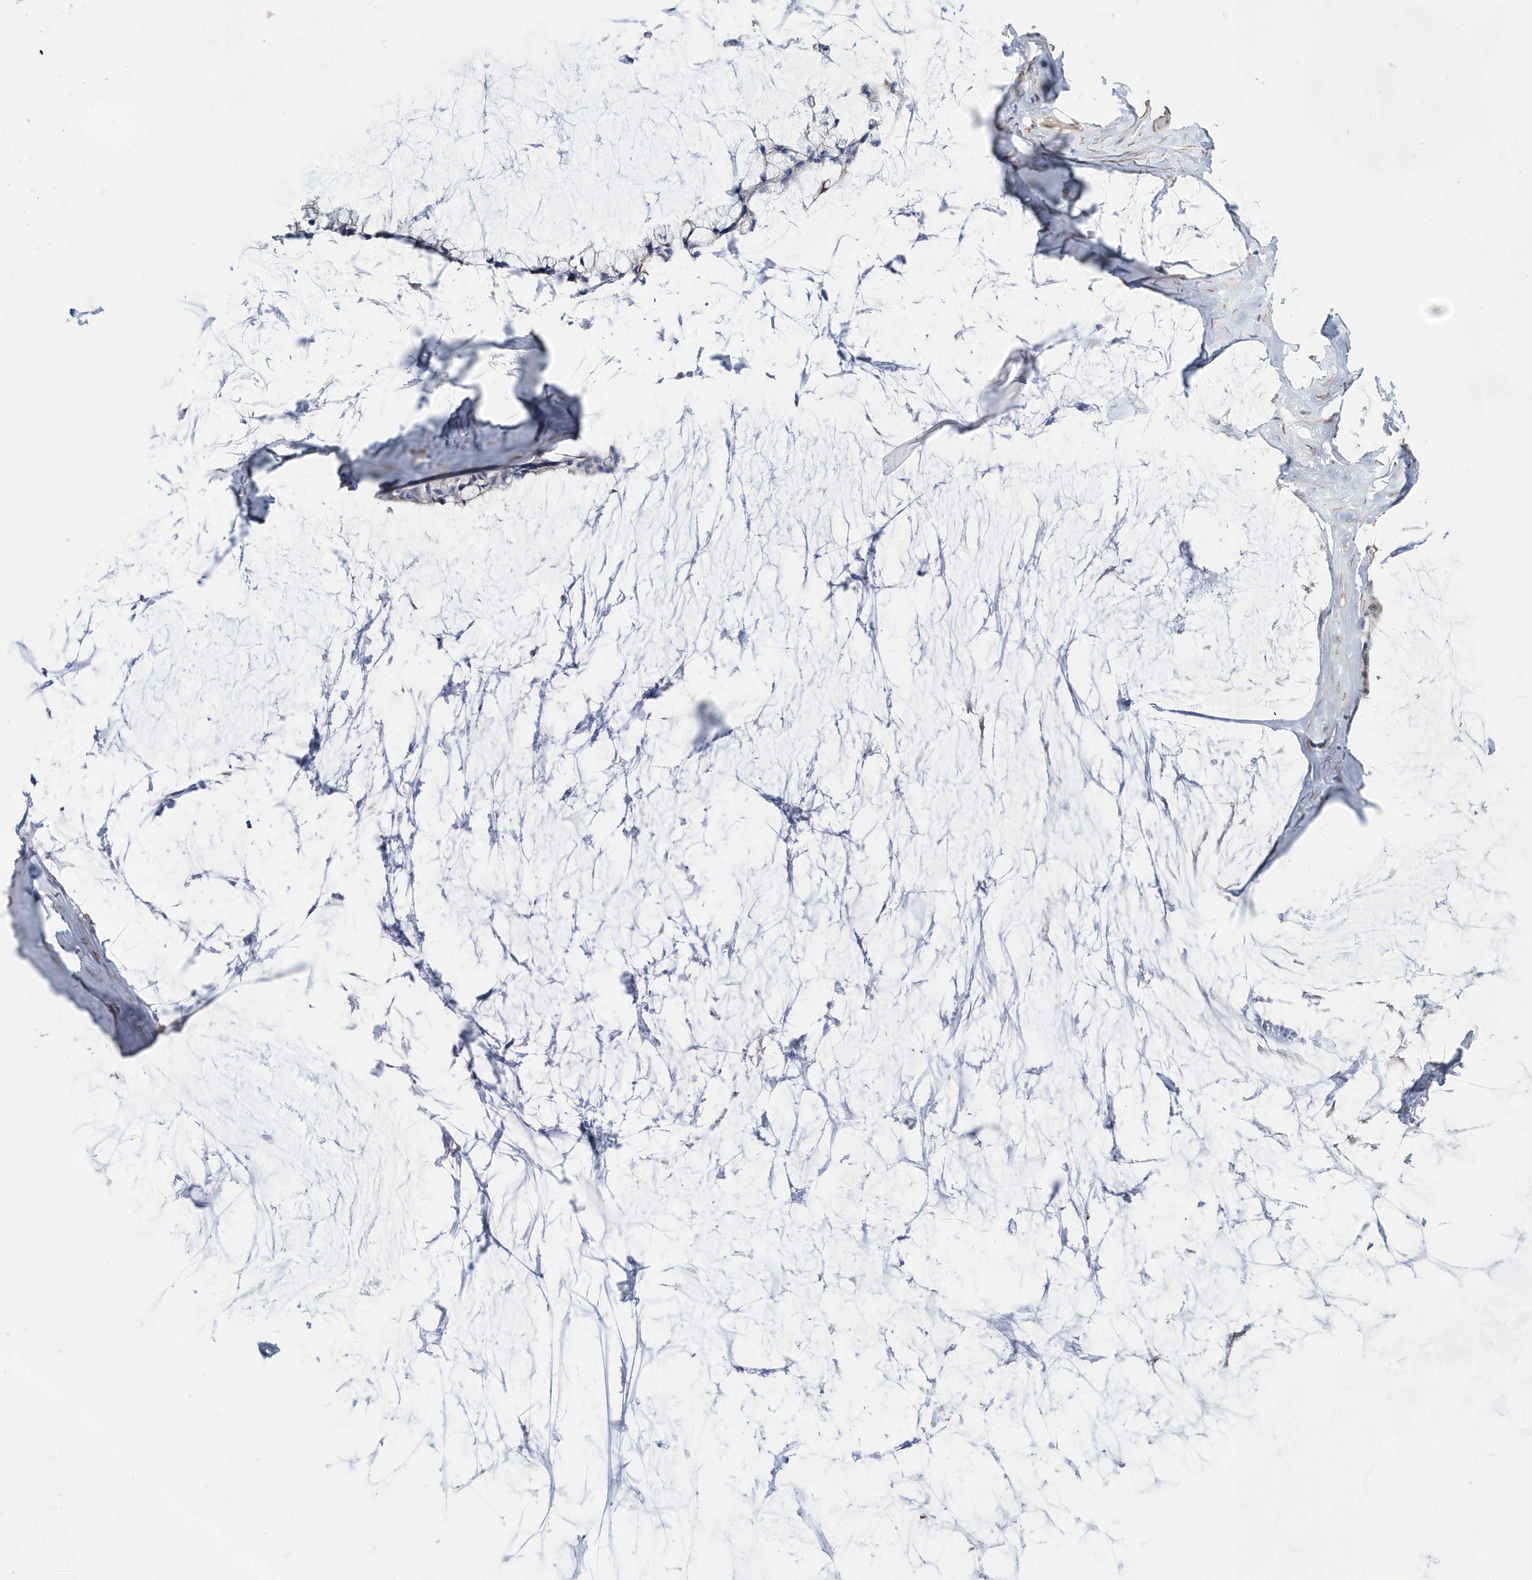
{"staining": {"intensity": "negative", "quantity": "none", "location": "none"}, "tissue": "ovarian cancer", "cell_type": "Tumor cells", "image_type": "cancer", "snomed": [{"axis": "morphology", "description": "Cystadenocarcinoma, mucinous, NOS"}, {"axis": "topography", "description": "Ovary"}], "caption": "Micrograph shows no protein expression in tumor cells of mucinous cystadenocarcinoma (ovarian) tissue.", "gene": "BDH2", "patient": {"sex": "female", "age": 39}}